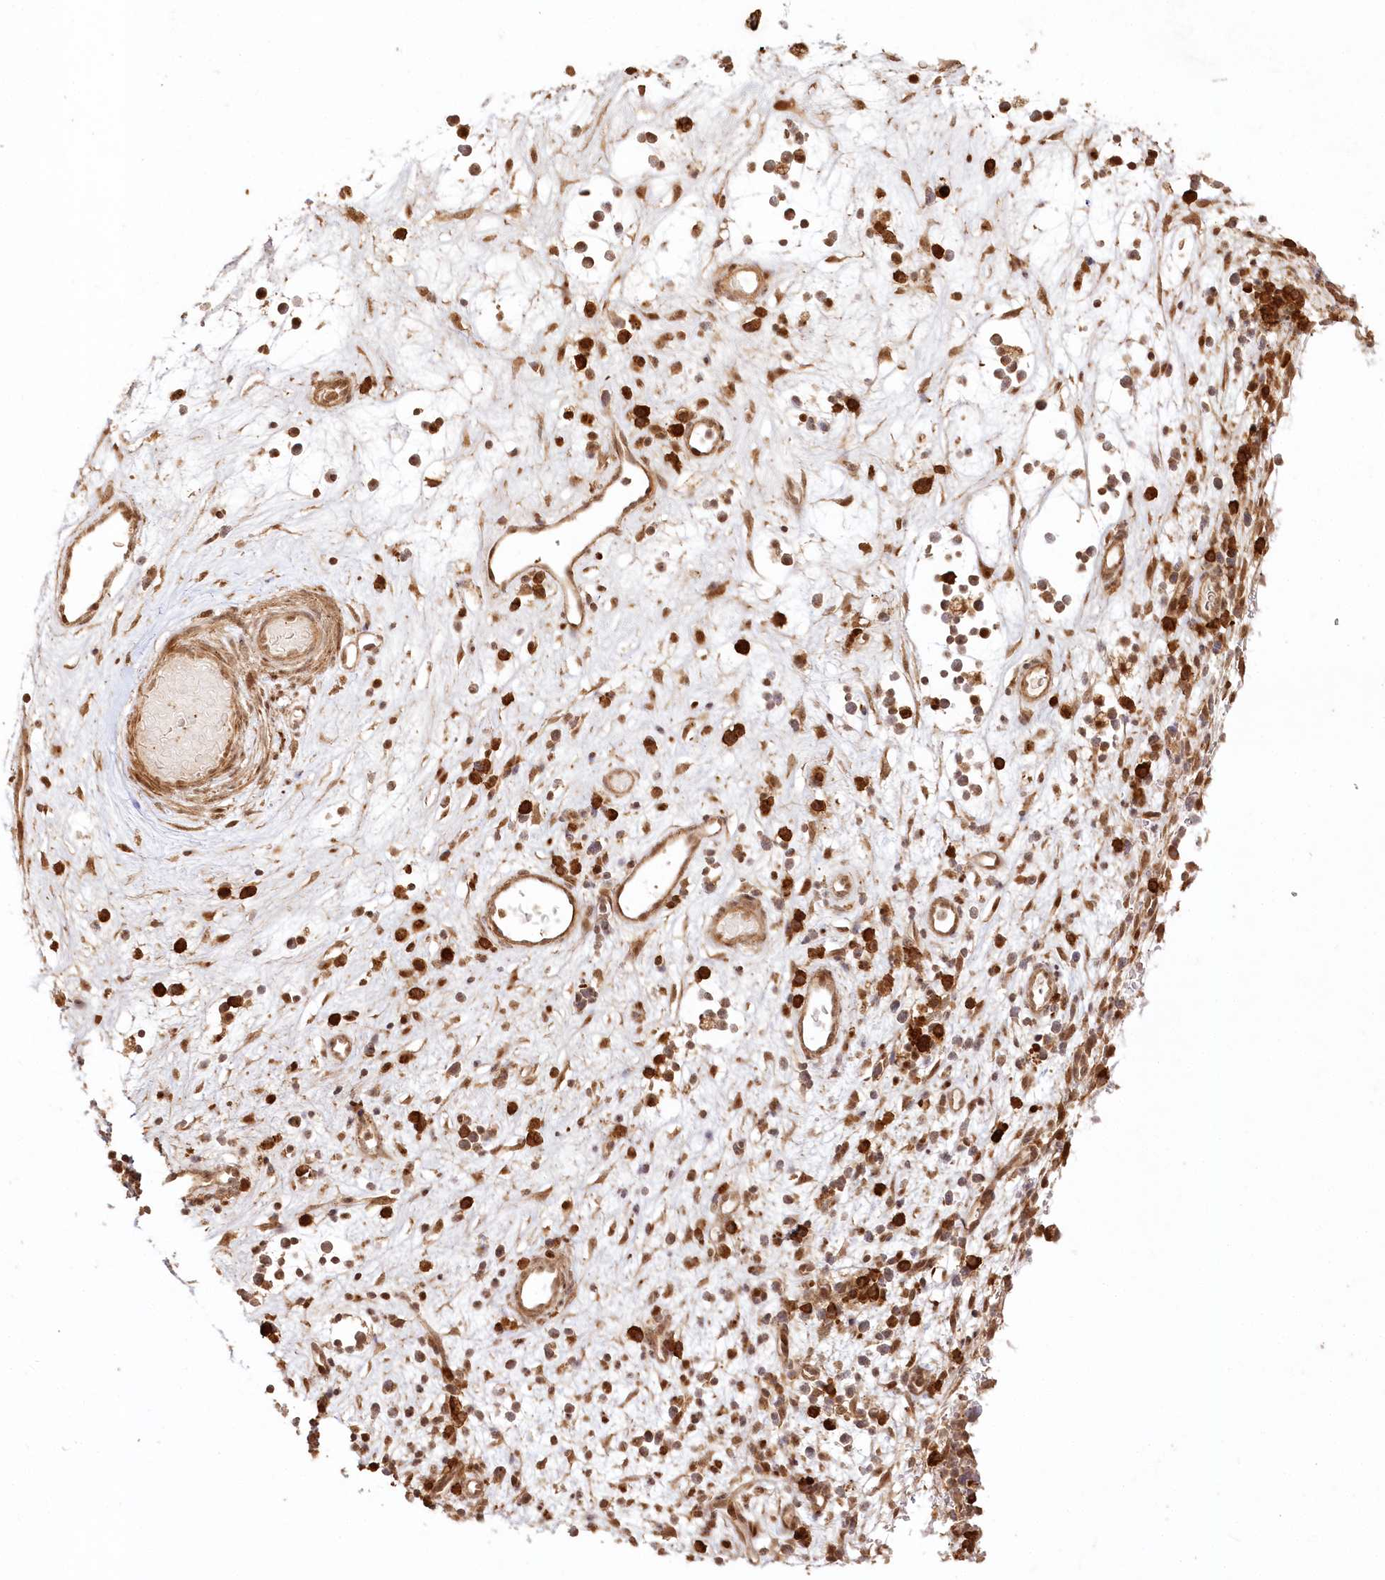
{"staining": {"intensity": "strong", "quantity": ">75%", "location": "cytoplasmic/membranous,nuclear"}, "tissue": "nasopharynx", "cell_type": "Respiratory epithelial cells", "image_type": "normal", "snomed": [{"axis": "morphology", "description": "Normal tissue, NOS"}, {"axis": "morphology", "description": "Inflammation, NOS"}, {"axis": "morphology", "description": "Malignant melanoma, Metastatic site"}, {"axis": "topography", "description": "Nasopharynx"}], "caption": "Nasopharynx stained with a brown dye shows strong cytoplasmic/membranous,nuclear positive expression in approximately >75% of respiratory epithelial cells.", "gene": "ULK2", "patient": {"sex": "male", "age": 70}}